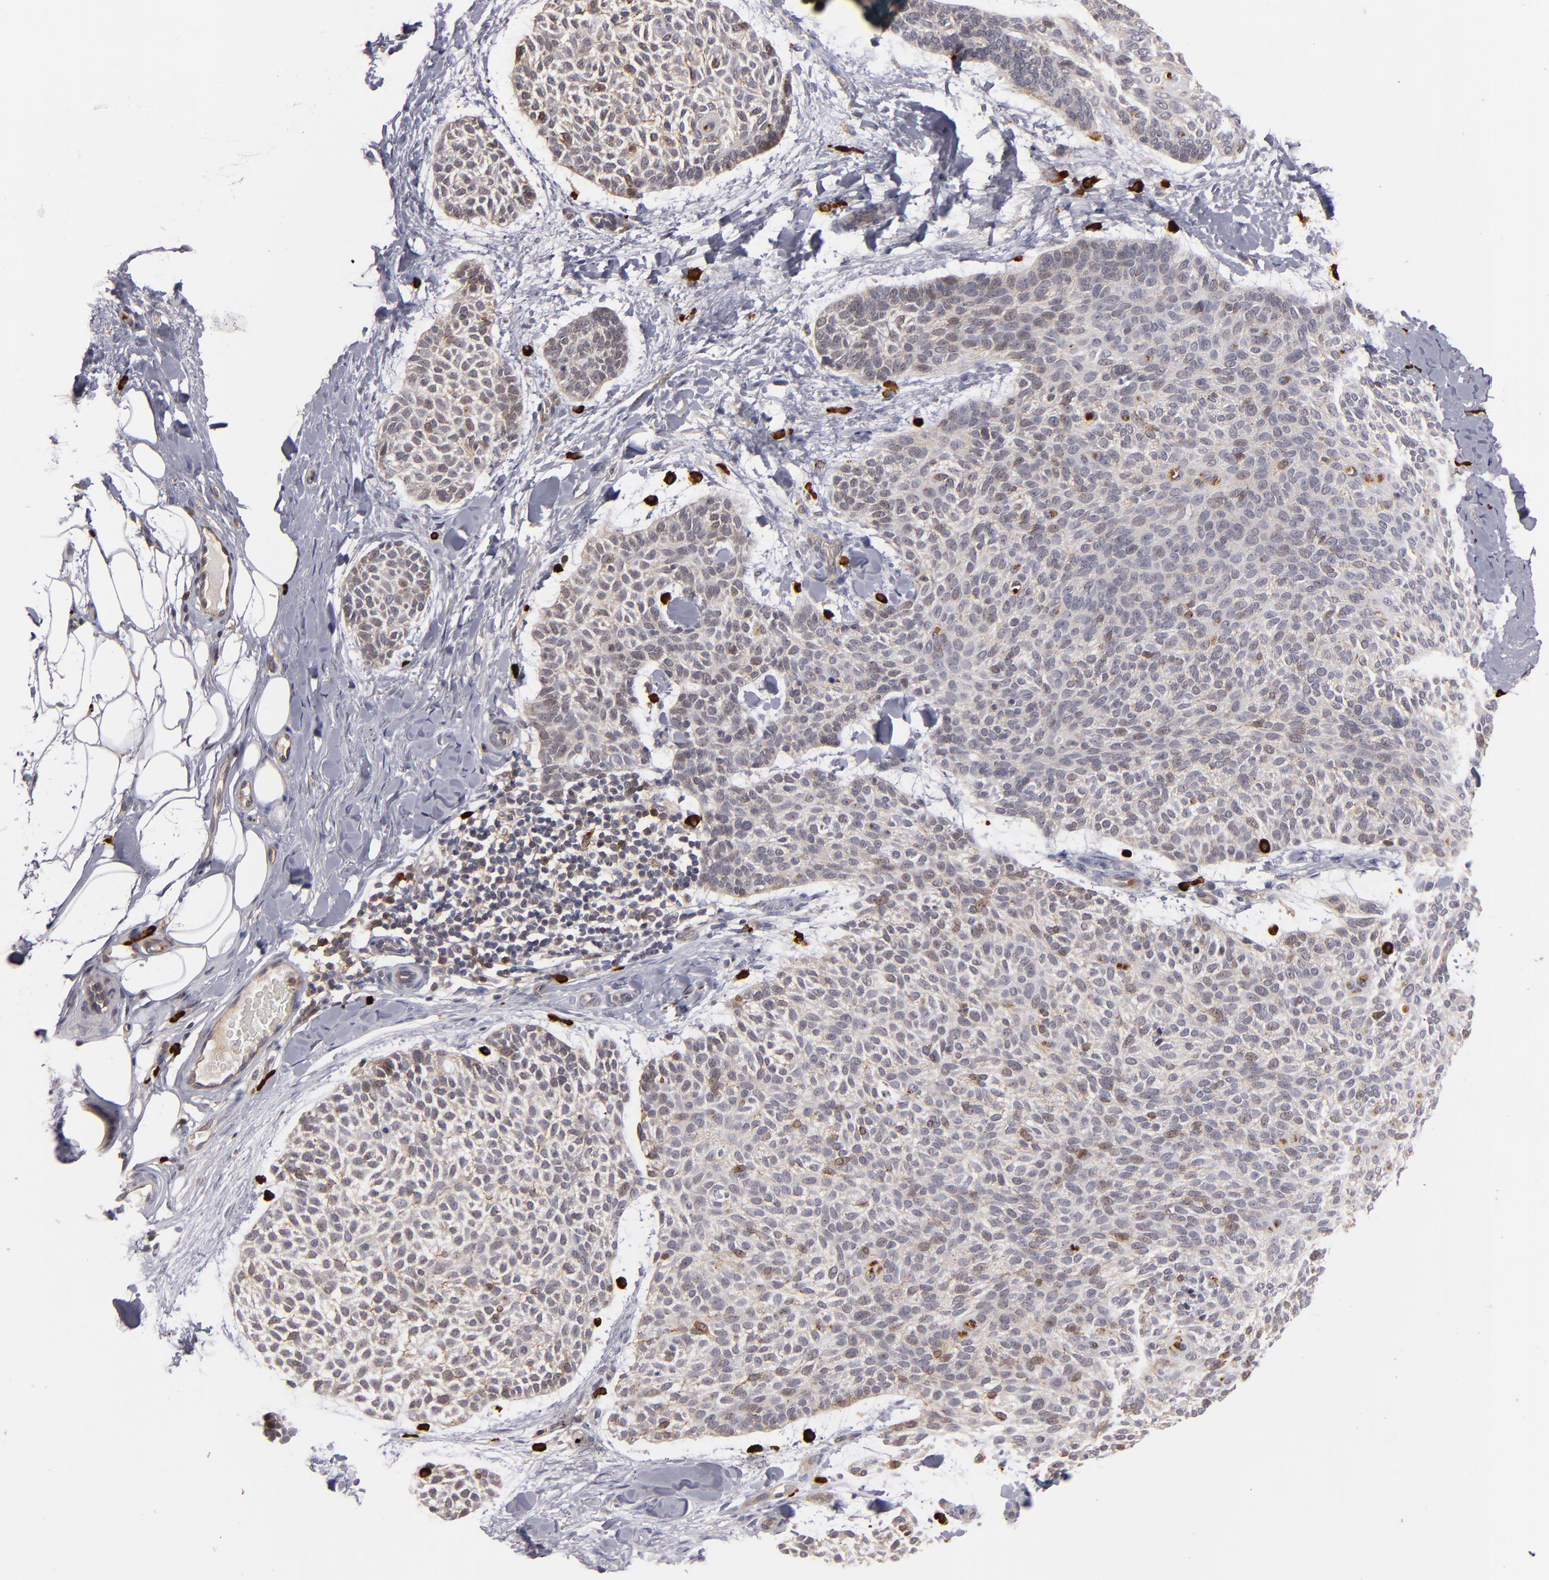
{"staining": {"intensity": "weak", "quantity": ">75%", "location": "cytoplasmic/membranous,nuclear"}, "tissue": "skin cancer", "cell_type": "Tumor cells", "image_type": "cancer", "snomed": [{"axis": "morphology", "description": "Normal tissue, NOS"}, {"axis": "morphology", "description": "Basal cell carcinoma"}, {"axis": "topography", "description": "Skin"}], "caption": "Tumor cells demonstrate low levels of weak cytoplasmic/membranous and nuclear positivity in about >75% of cells in human basal cell carcinoma (skin).", "gene": "STX3", "patient": {"sex": "female", "age": 70}}